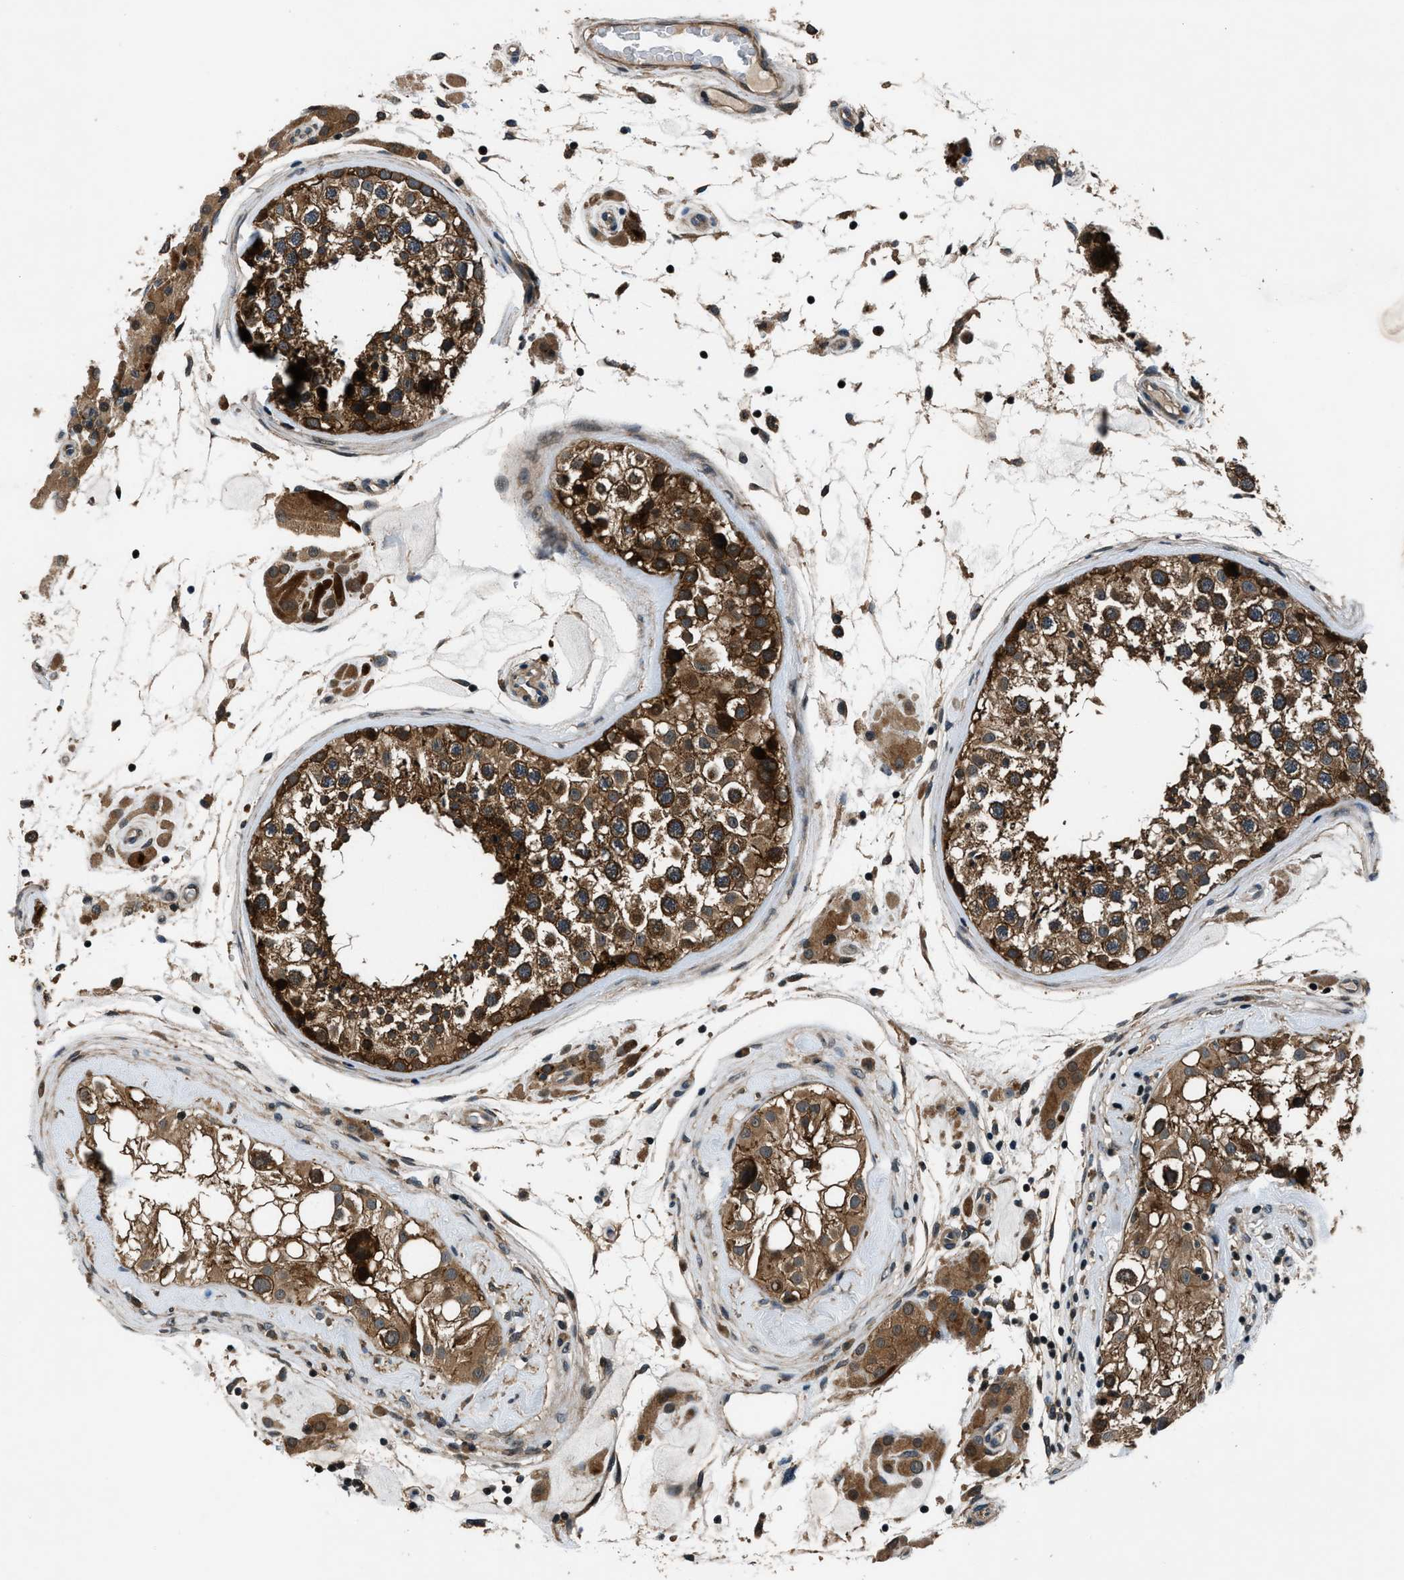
{"staining": {"intensity": "strong", "quantity": ">75%", "location": "cytoplasmic/membranous"}, "tissue": "testis", "cell_type": "Cells in seminiferous ducts", "image_type": "normal", "snomed": [{"axis": "morphology", "description": "Normal tissue, NOS"}, {"axis": "topography", "description": "Testis"}], "caption": "Immunohistochemical staining of normal human testis demonstrates high levels of strong cytoplasmic/membranous staining in approximately >75% of cells in seminiferous ducts.", "gene": "ARHGEF11", "patient": {"sex": "male", "age": 46}}